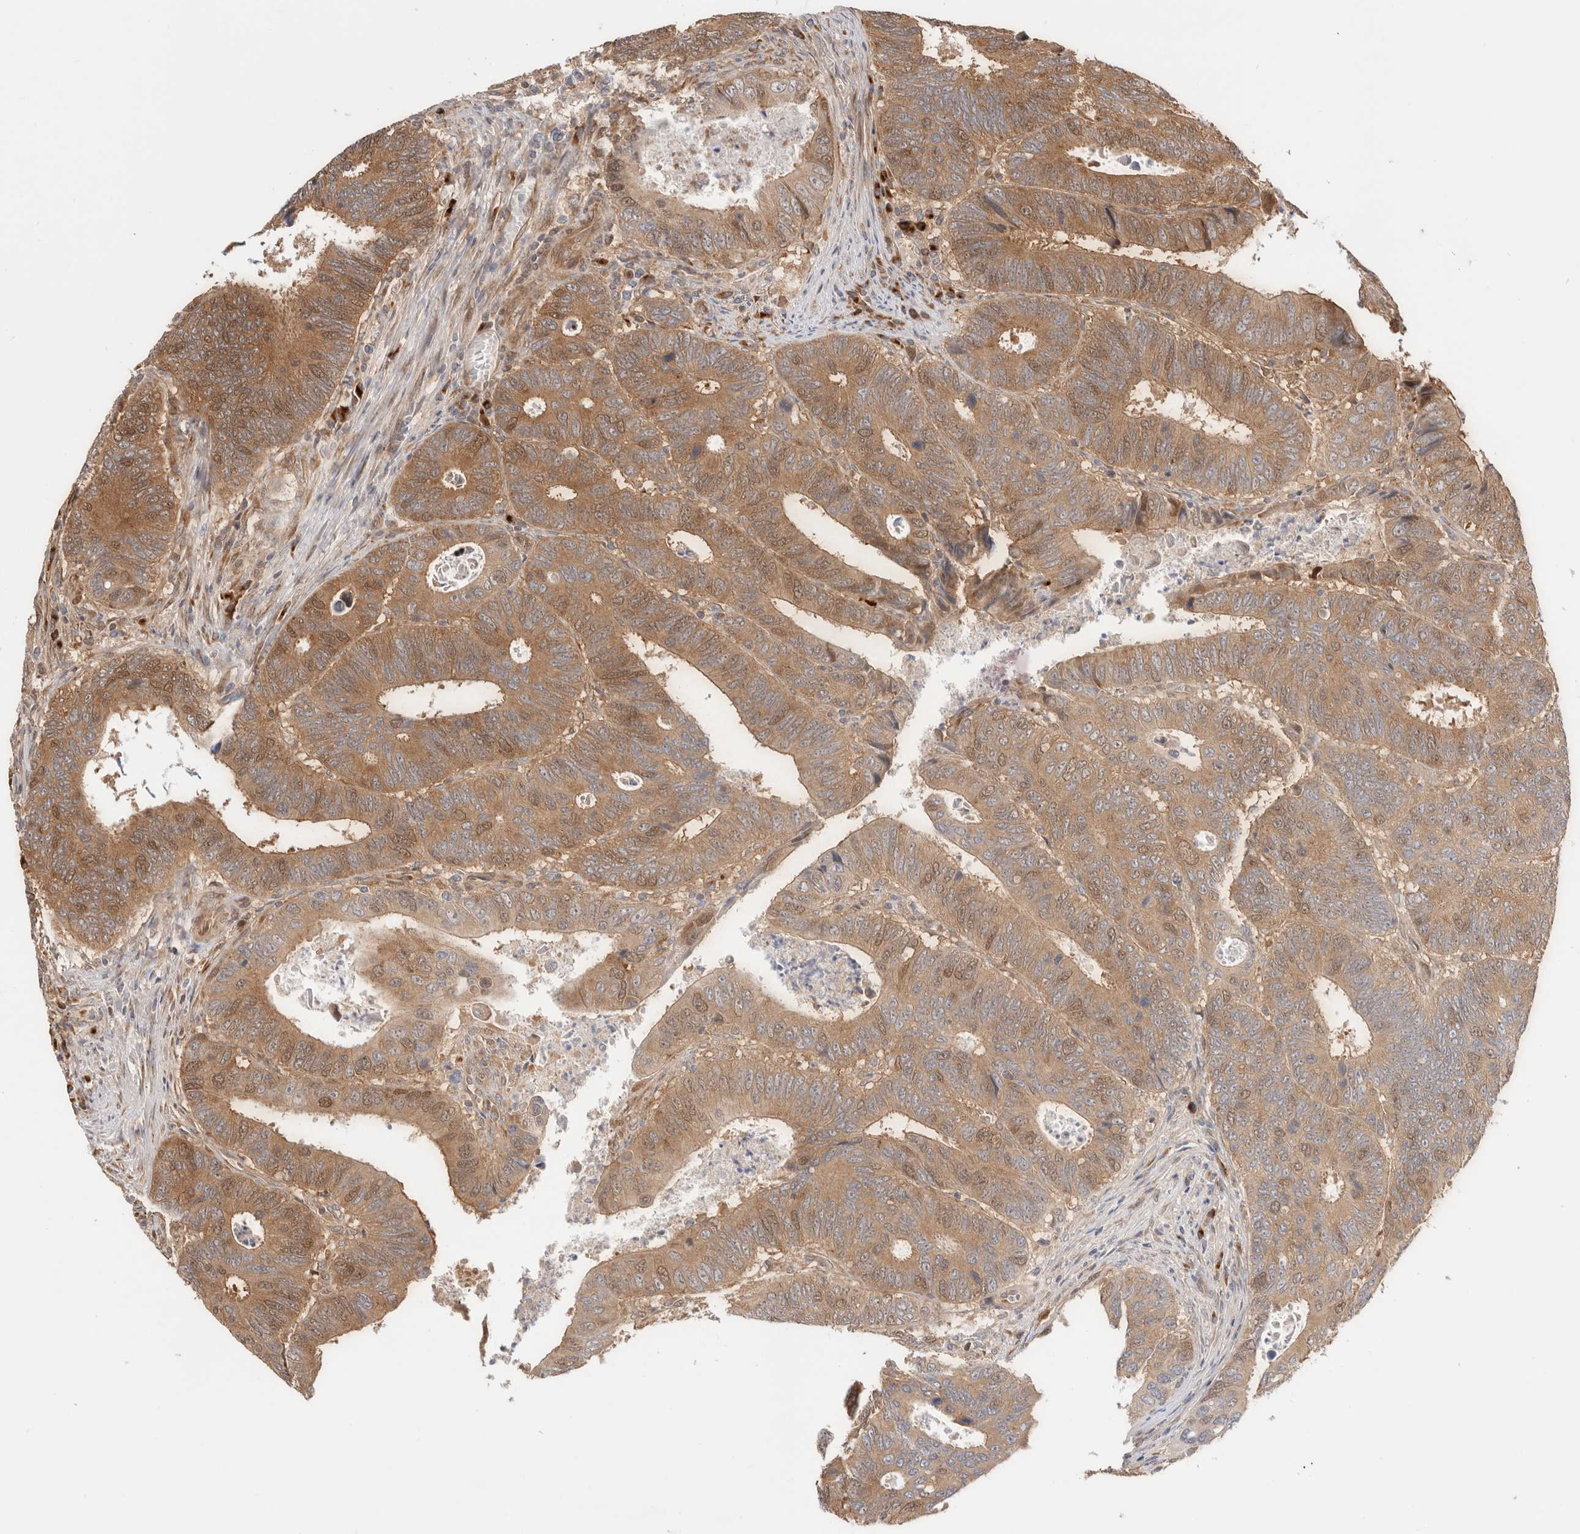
{"staining": {"intensity": "moderate", "quantity": ">75%", "location": "cytoplasmic/membranous,nuclear"}, "tissue": "colorectal cancer", "cell_type": "Tumor cells", "image_type": "cancer", "snomed": [{"axis": "morphology", "description": "Adenocarcinoma, NOS"}, {"axis": "topography", "description": "Colon"}], "caption": "This histopathology image demonstrates immunohistochemistry (IHC) staining of adenocarcinoma (colorectal), with medium moderate cytoplasmic/membranous and nuclear expression in approximately >75% of tumor cells.", "gene": "ACTL9", "patient": {"sex": "male", "age": 72}}